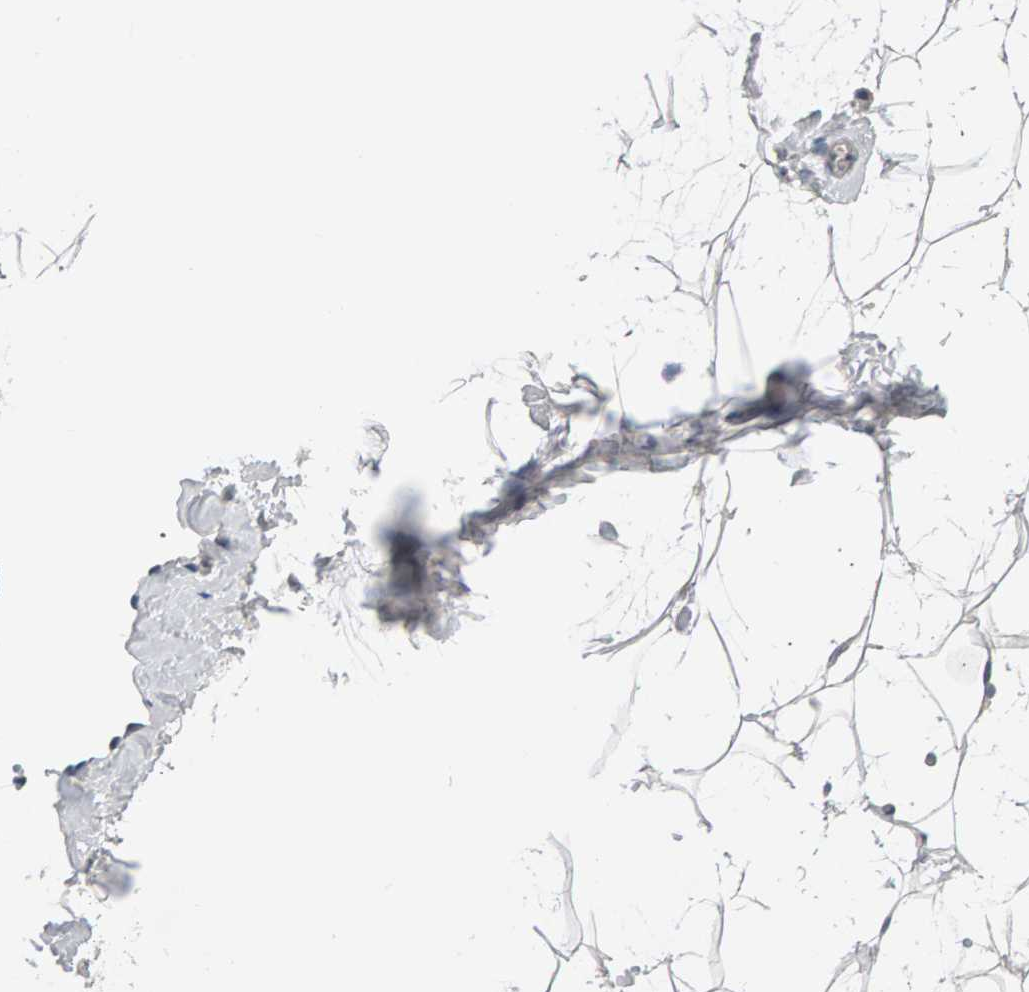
{"staining": {"intensity": "negative", "quantity": "none", "location": "none"}, "tissue": "adipose tissue", "cell_type": "Adipocytes", "image_type": "normal", "snomed": [{"axis": "morphology", "description": "Normal tissue, NOS"}, {"axis": "morphology", "description": "Fibrosis, NOS"}, {"axis": "topography", "description": "Breast"}, {"axis": "topography", "description": "Adipose tissue"}], "caption": "IHC histopathology image of benign adipose tissue stained for a protein (brown), which demonstrates no positivity in adipocytes.", "gene": "GFUS", "patient": {"sex": "female", "age": 39}}